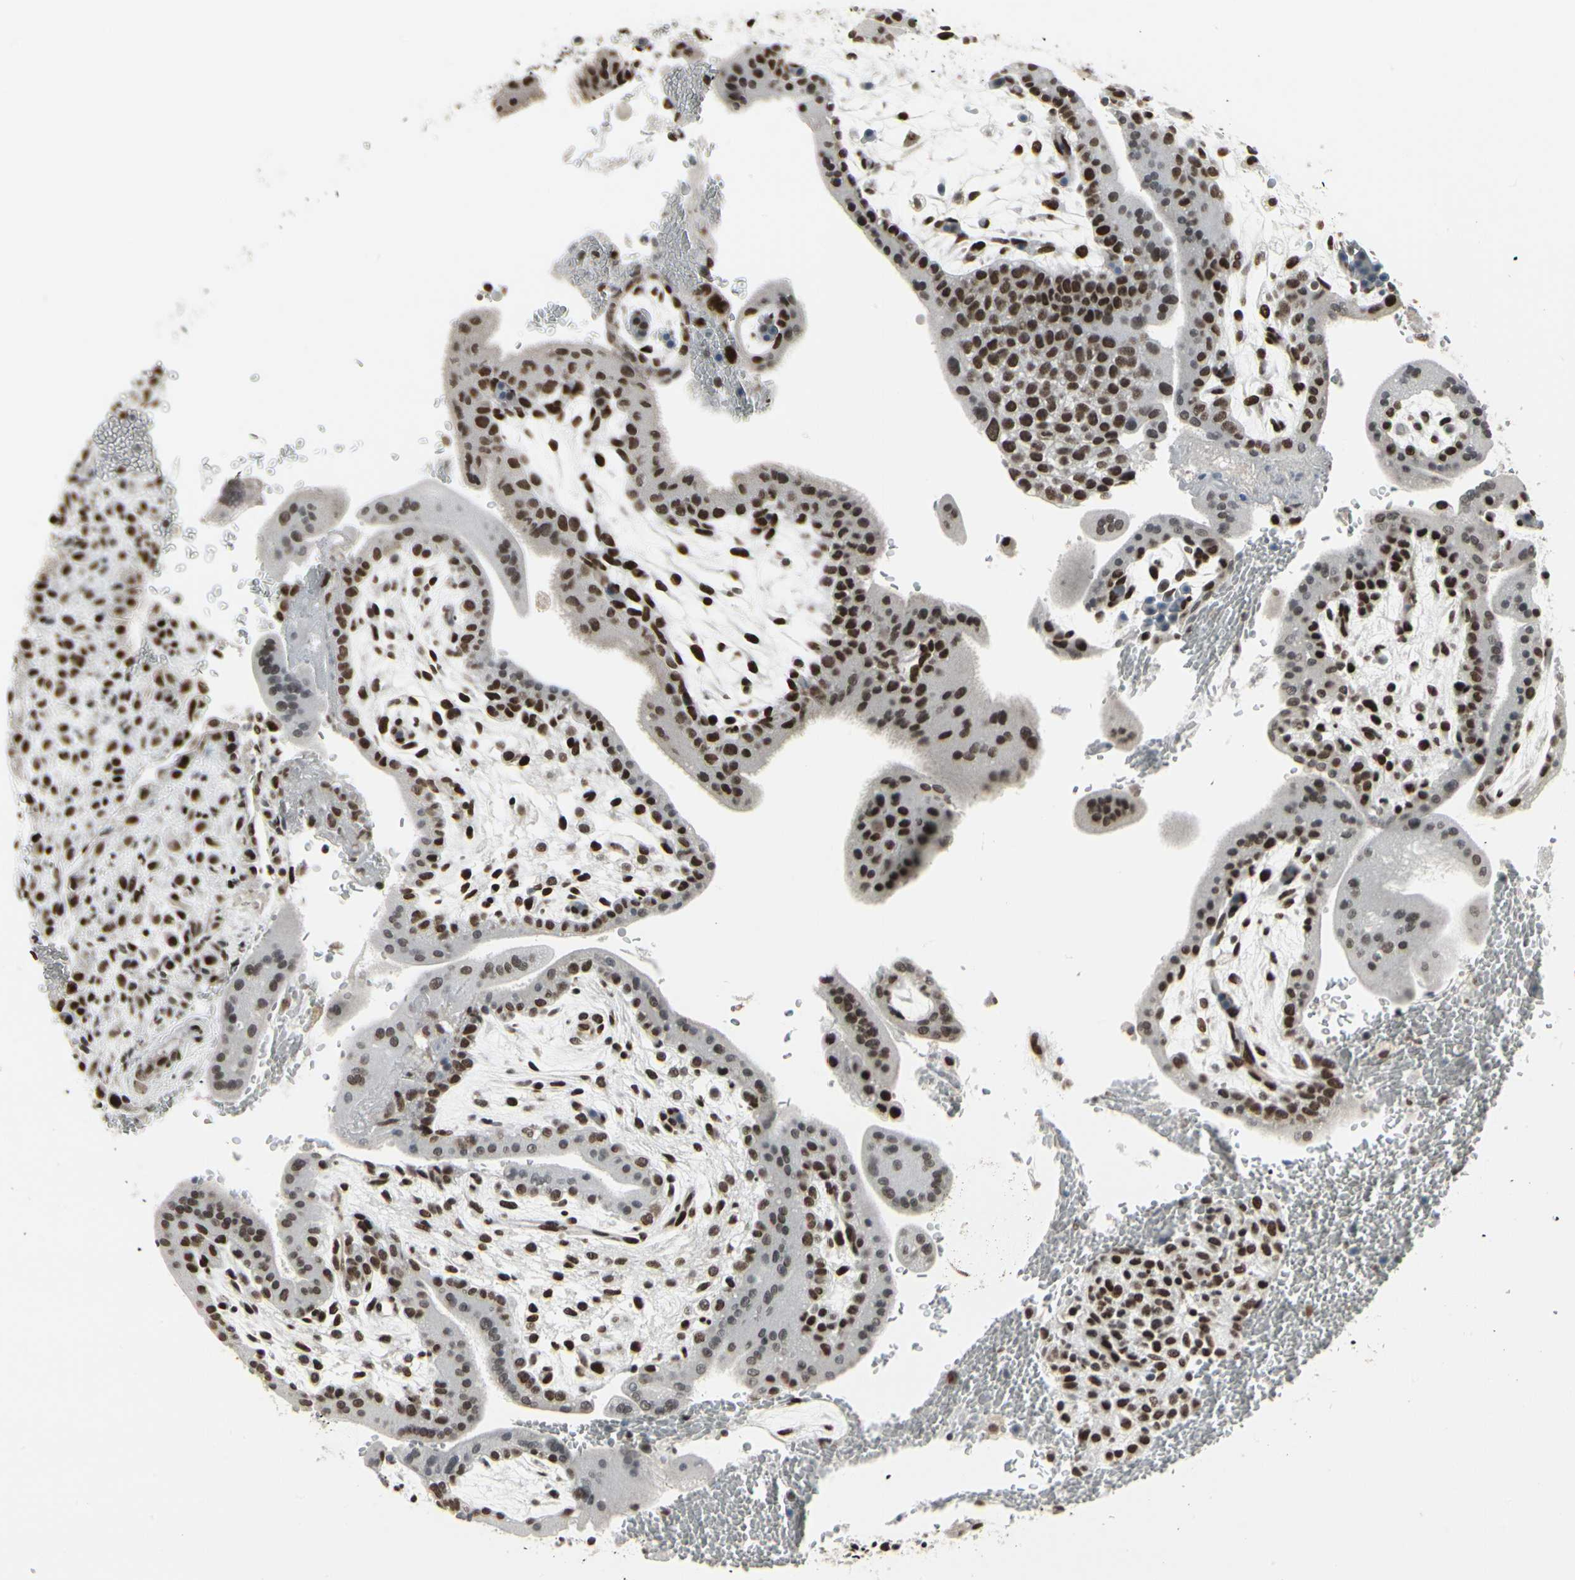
{"staining": {"intensity": "strong", "quantity": ">75%", "location": "nuclear"}, "tissue": "placenta", "cell_type": "Decidual cells", "image_type": "normal", "snomed": [{"axis": "morphology", "description": "Normal tissue, NOS"}, {"axis": "topography", "description": "Placenta"}], "caption": "Immunohistochemical staining of benign human placenta demonstrates >75% levels of strong nuclear protein expression in approximately >75% of decidual cells. The protein of interest is shown in brown color, while the nuclei are stained blue.", "gene": "HMG20A", "patient": {"sex": "female", "age": 35}}